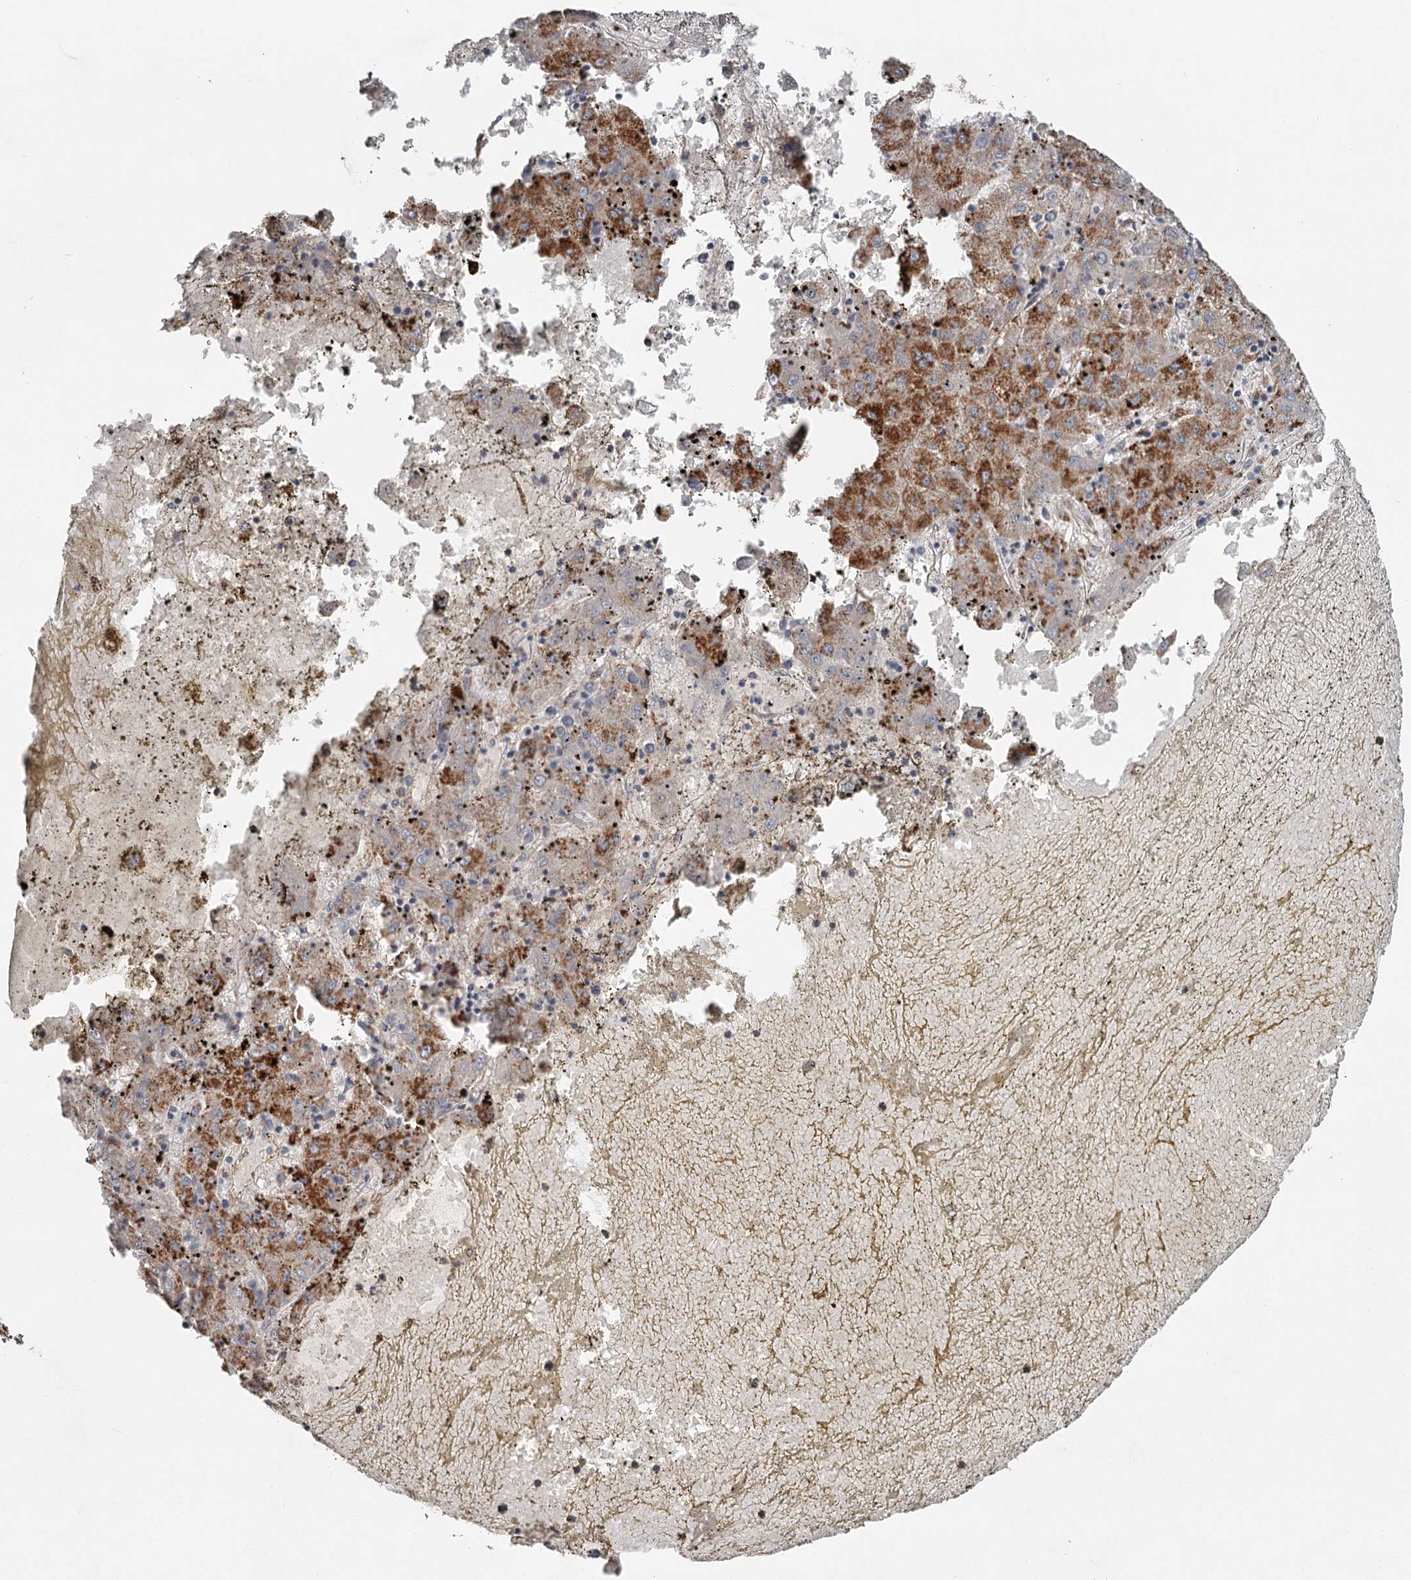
{"staining": {"intensity": "strong", "quantity": "25%-75%", "location": "cytoplasmic/membranous"}, "tissue": "liver cancer", "cell_type": "Tumor cells", "image_type": "cancer", "snomed": [{"axis": "morphology", "description": "Carcinoma, Hepatocellular, NOS"}, {"axis": "topography", "description": "Liver"}], "caption": "Hepatocellular carcinoma (liver) stained with a protein marker exhibits strong staining in tumor cells.", "gene": "DHRS9", "patient": {"sex": "male", "age": 72}}